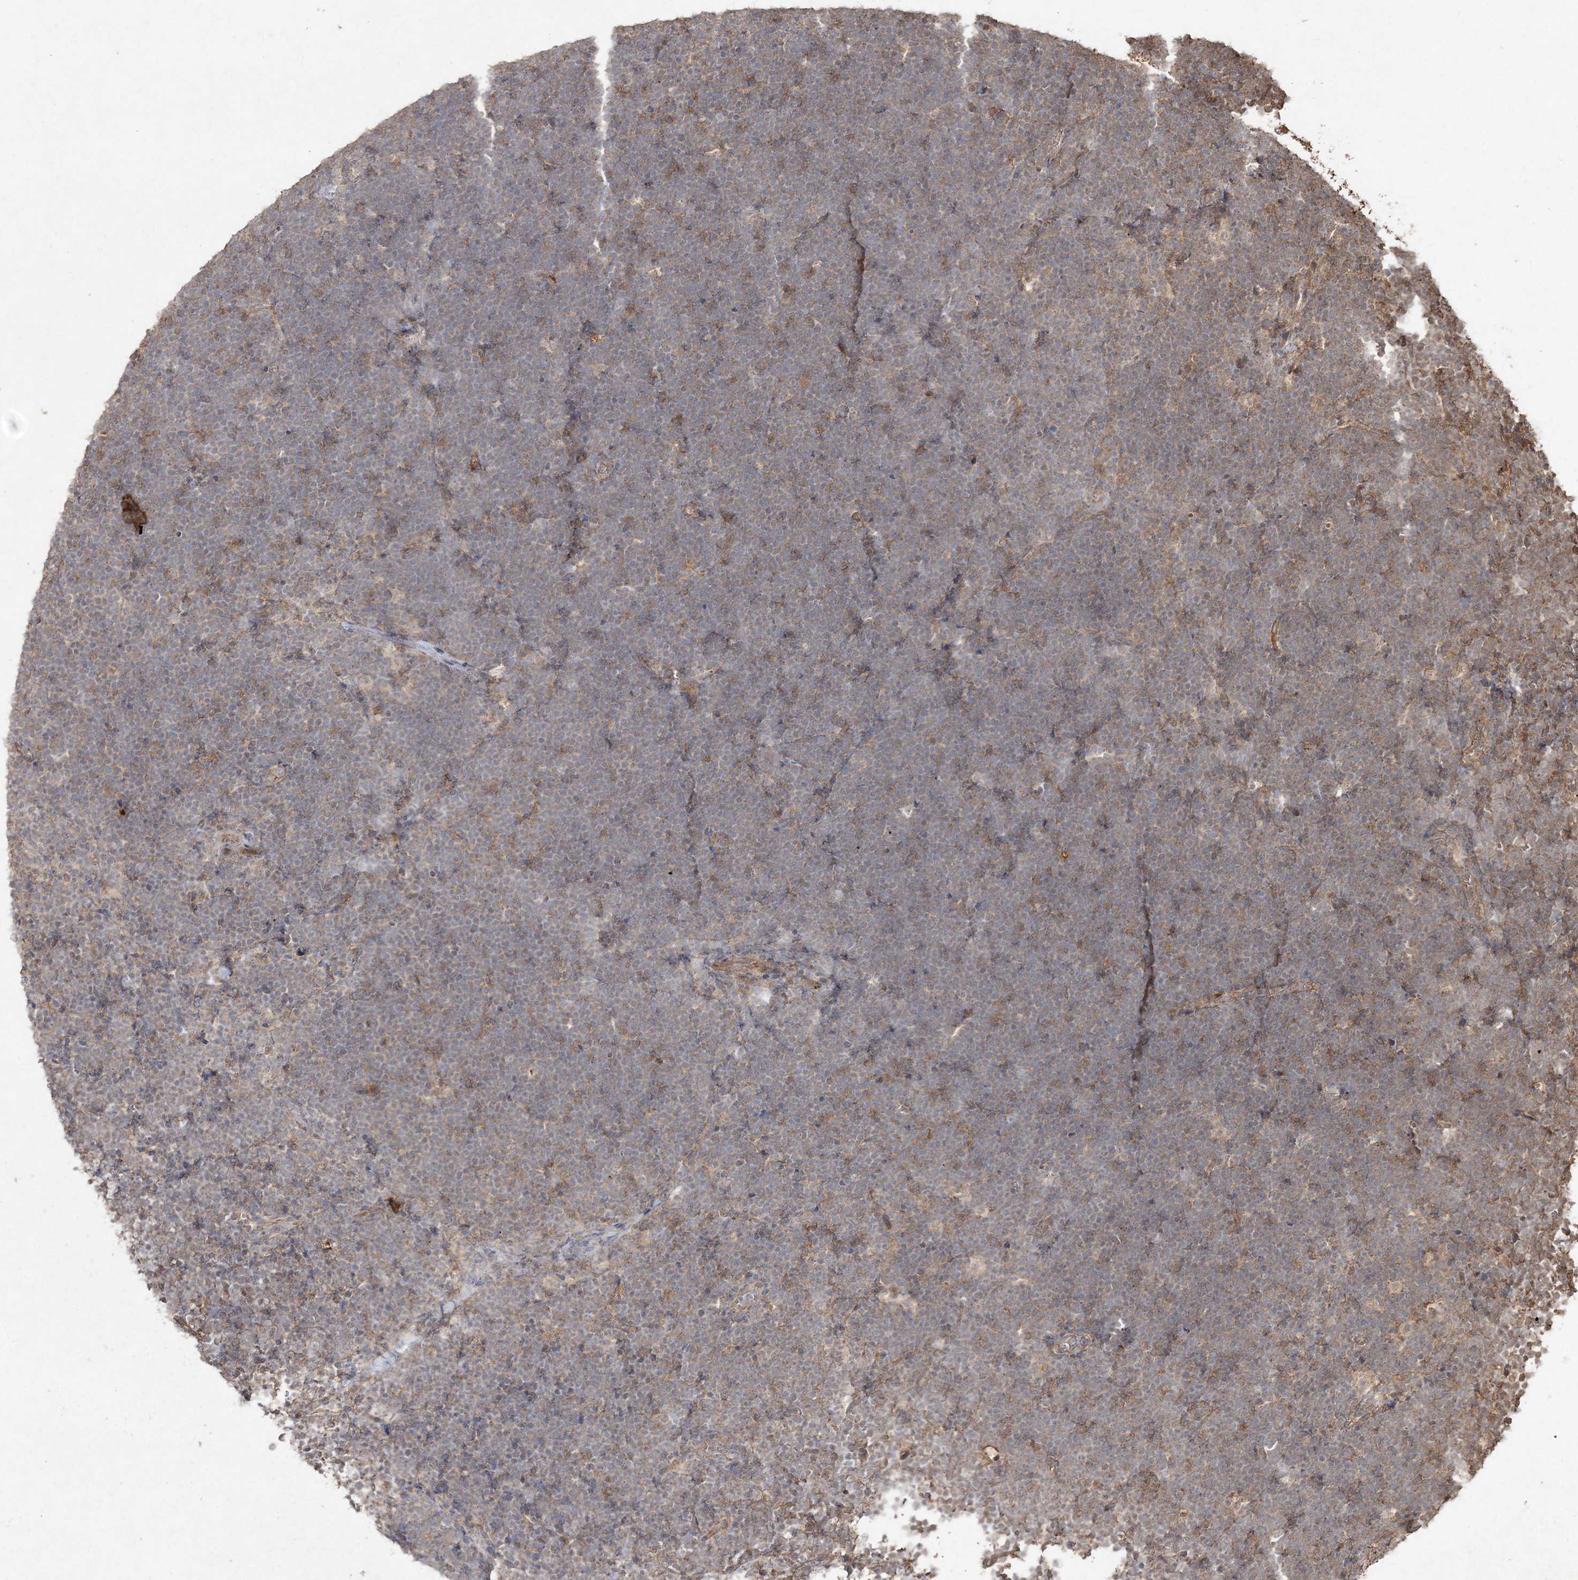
{"staining": {"intensity": "weak", "quantity": "25%-75%", "location": "cytoplasmic/membranous"}, "tissue": "lymphoma", "cell_type": "Tumor cells", "image_type": "cancer", "snomed": [{"axis": "morphology", "description": "Malignant lymphoma, non-Hodgkin's type, High grade"}, {"axis": "topography", "description": "Lymph node"}], "caption": "Lymphoma stained with DAB (3,3'-diaminobenzidine) IHC exhibits low levels of weak cytoplasmic/membranous staining in approximately 25%-75% of tumor cells.", "gene": "SPRY1", "patient": {"sex": "male", "age": 13}}